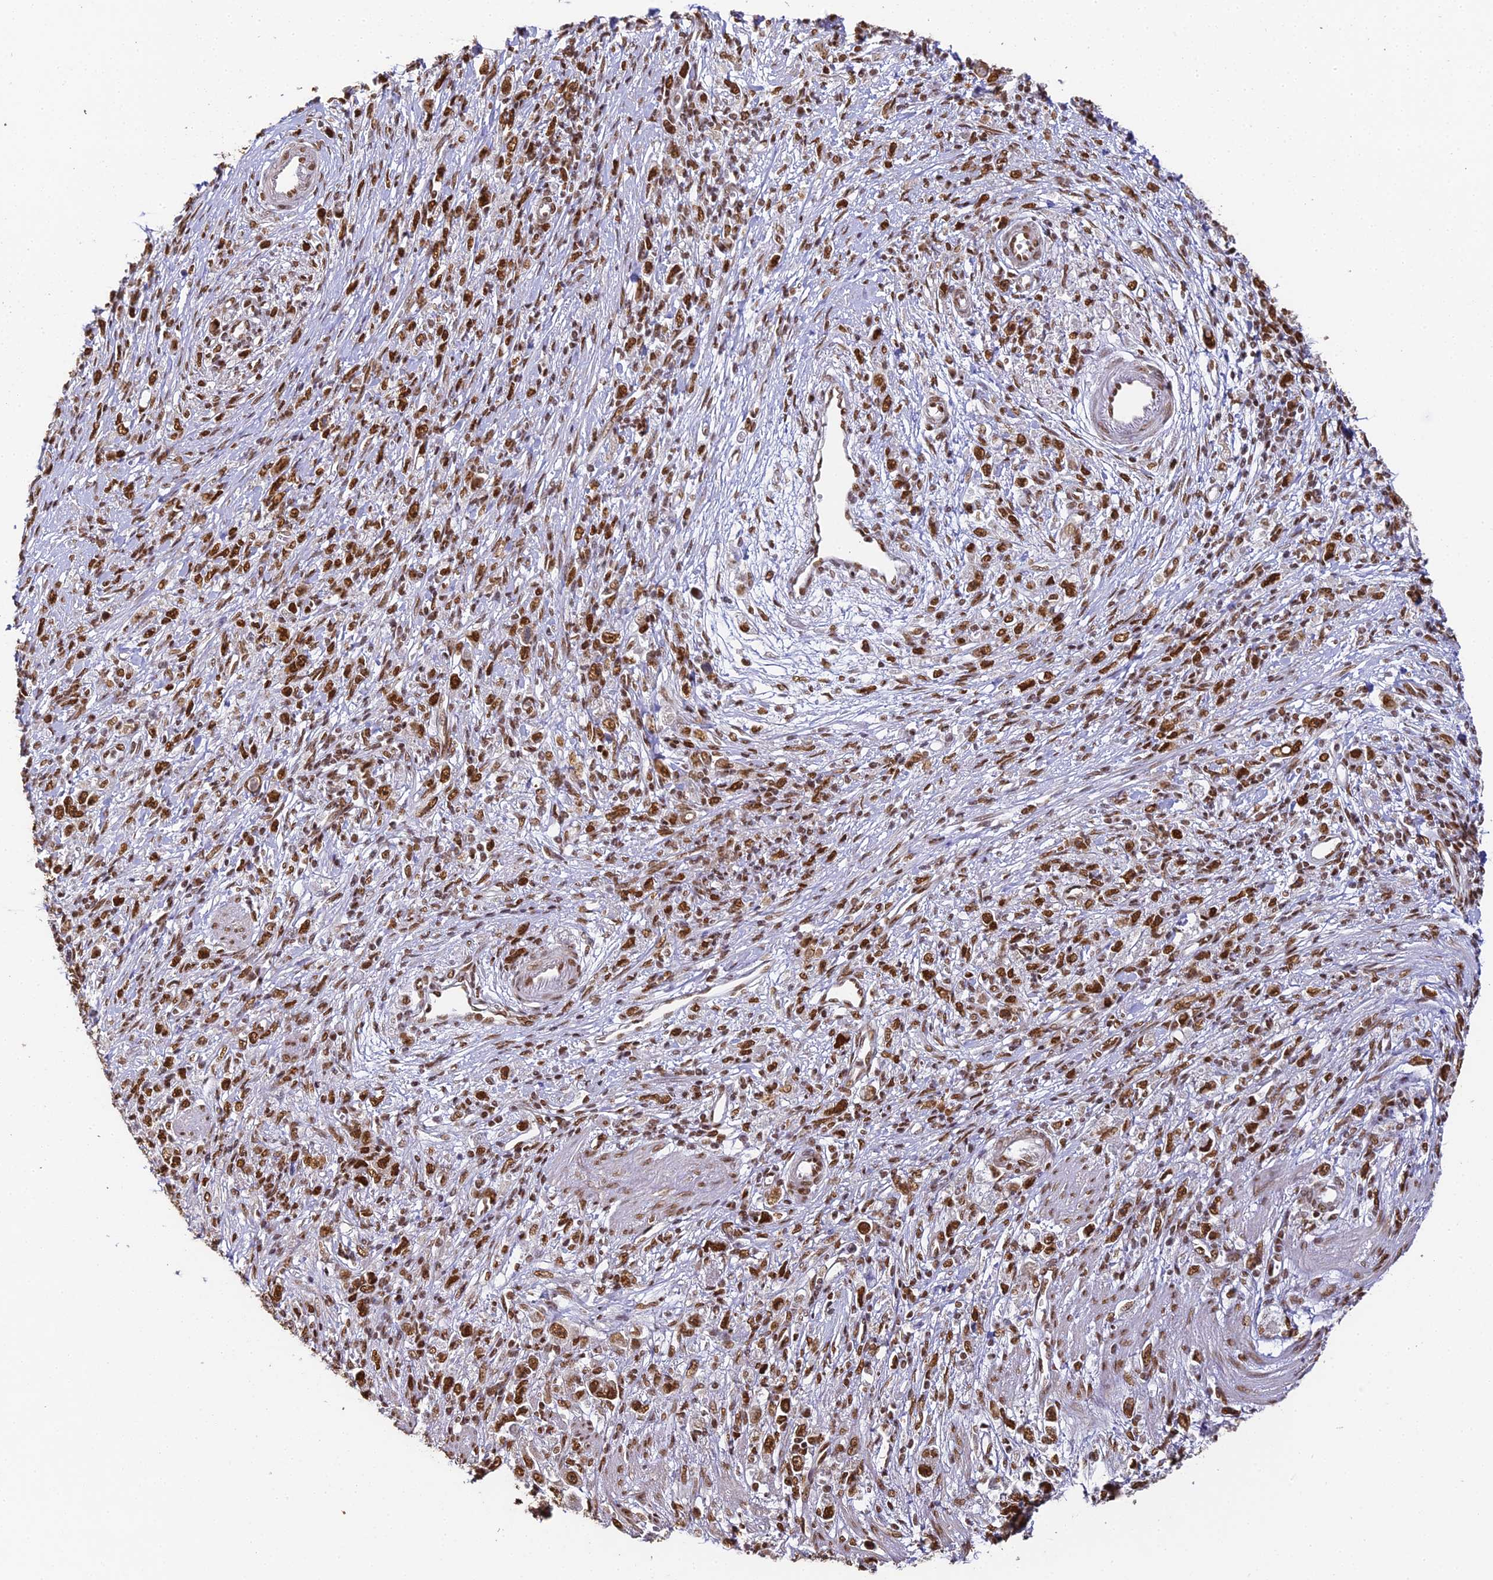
{"staining": {"intensity": "strong", "quantity": ">75%", "location": "nuclear"}, "tissue": "stomach cancer", "cell_type": "Tumor cells", "image_type": "cancer", "snomed": [{"axis": "morphology", "description": "Adenocarcinoma, NOS"}, {"axis": "topography", "description": "Stomach"}], "caption": "The histopathology image reveals a brown stain indicating the presence of a protein in the nuclear of tumor cells in adenocarcinoma (stomach).", "gene": "HNRNPA1", "patient": {"sex": "female", "age": 59}}